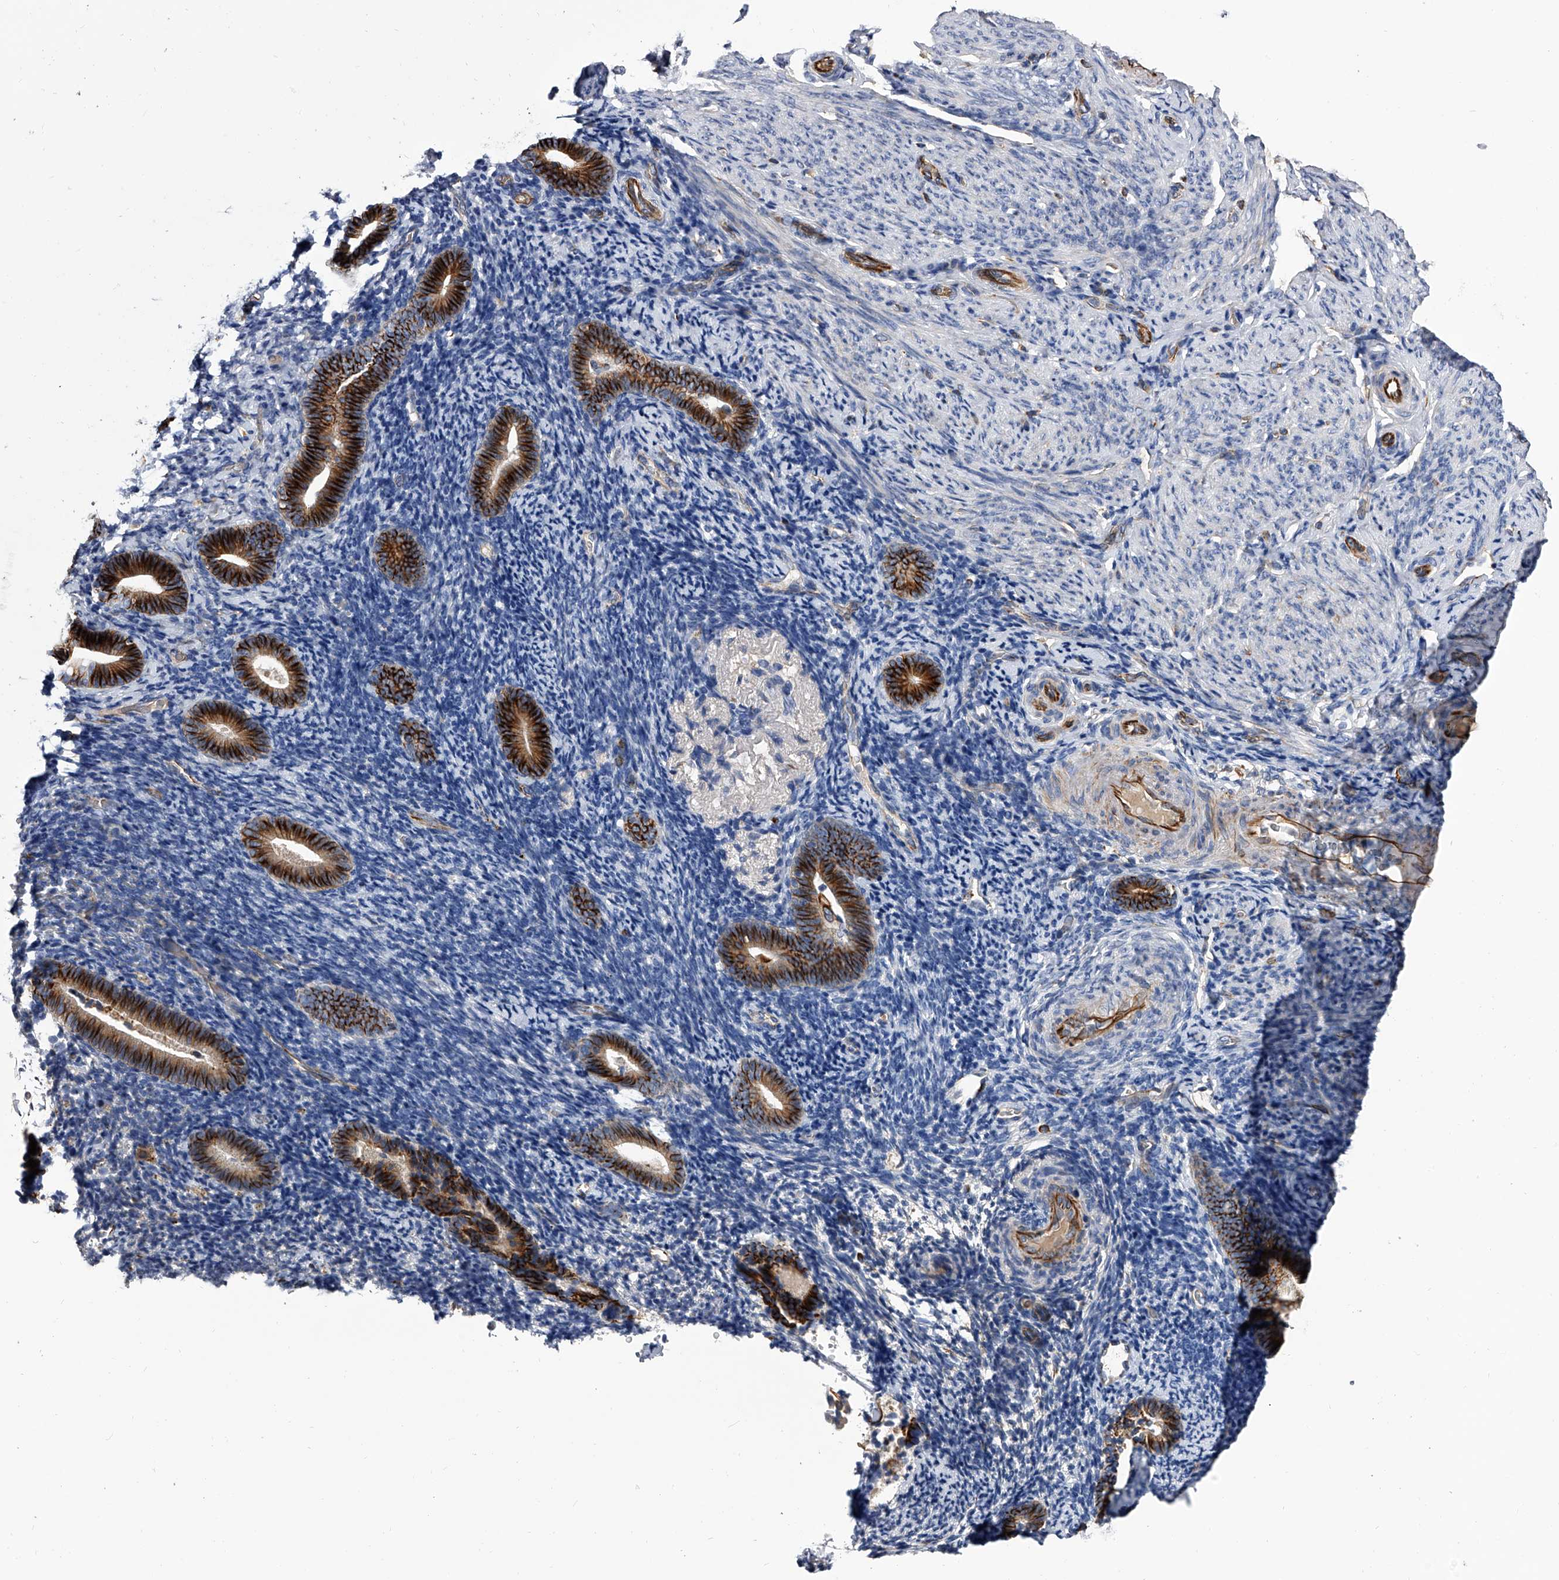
{"staining": {"intensity": "negative", "quantity": "none", "location": "none"}, "tissue": "endometrium", "cell_type": "Cells in endometrial stroma", "image_type": "normal", "snomed": [{"axis": "morphology", "description": "Normal tissue, NOS"}, {"axis": "topography", "description": "Endometrium"}], "caption": "Immunohistochemistry (IHC) micrograph of benign endometrium: endometrium stained with DAB shows no significant protein staining in cells in endometrial stroma. (Brightfield microscopy of DAB immunohistochemistry (IHC) at high magnification).", "gene": "EFCAB7", "patient": {"sex": "female", "age": 51}}